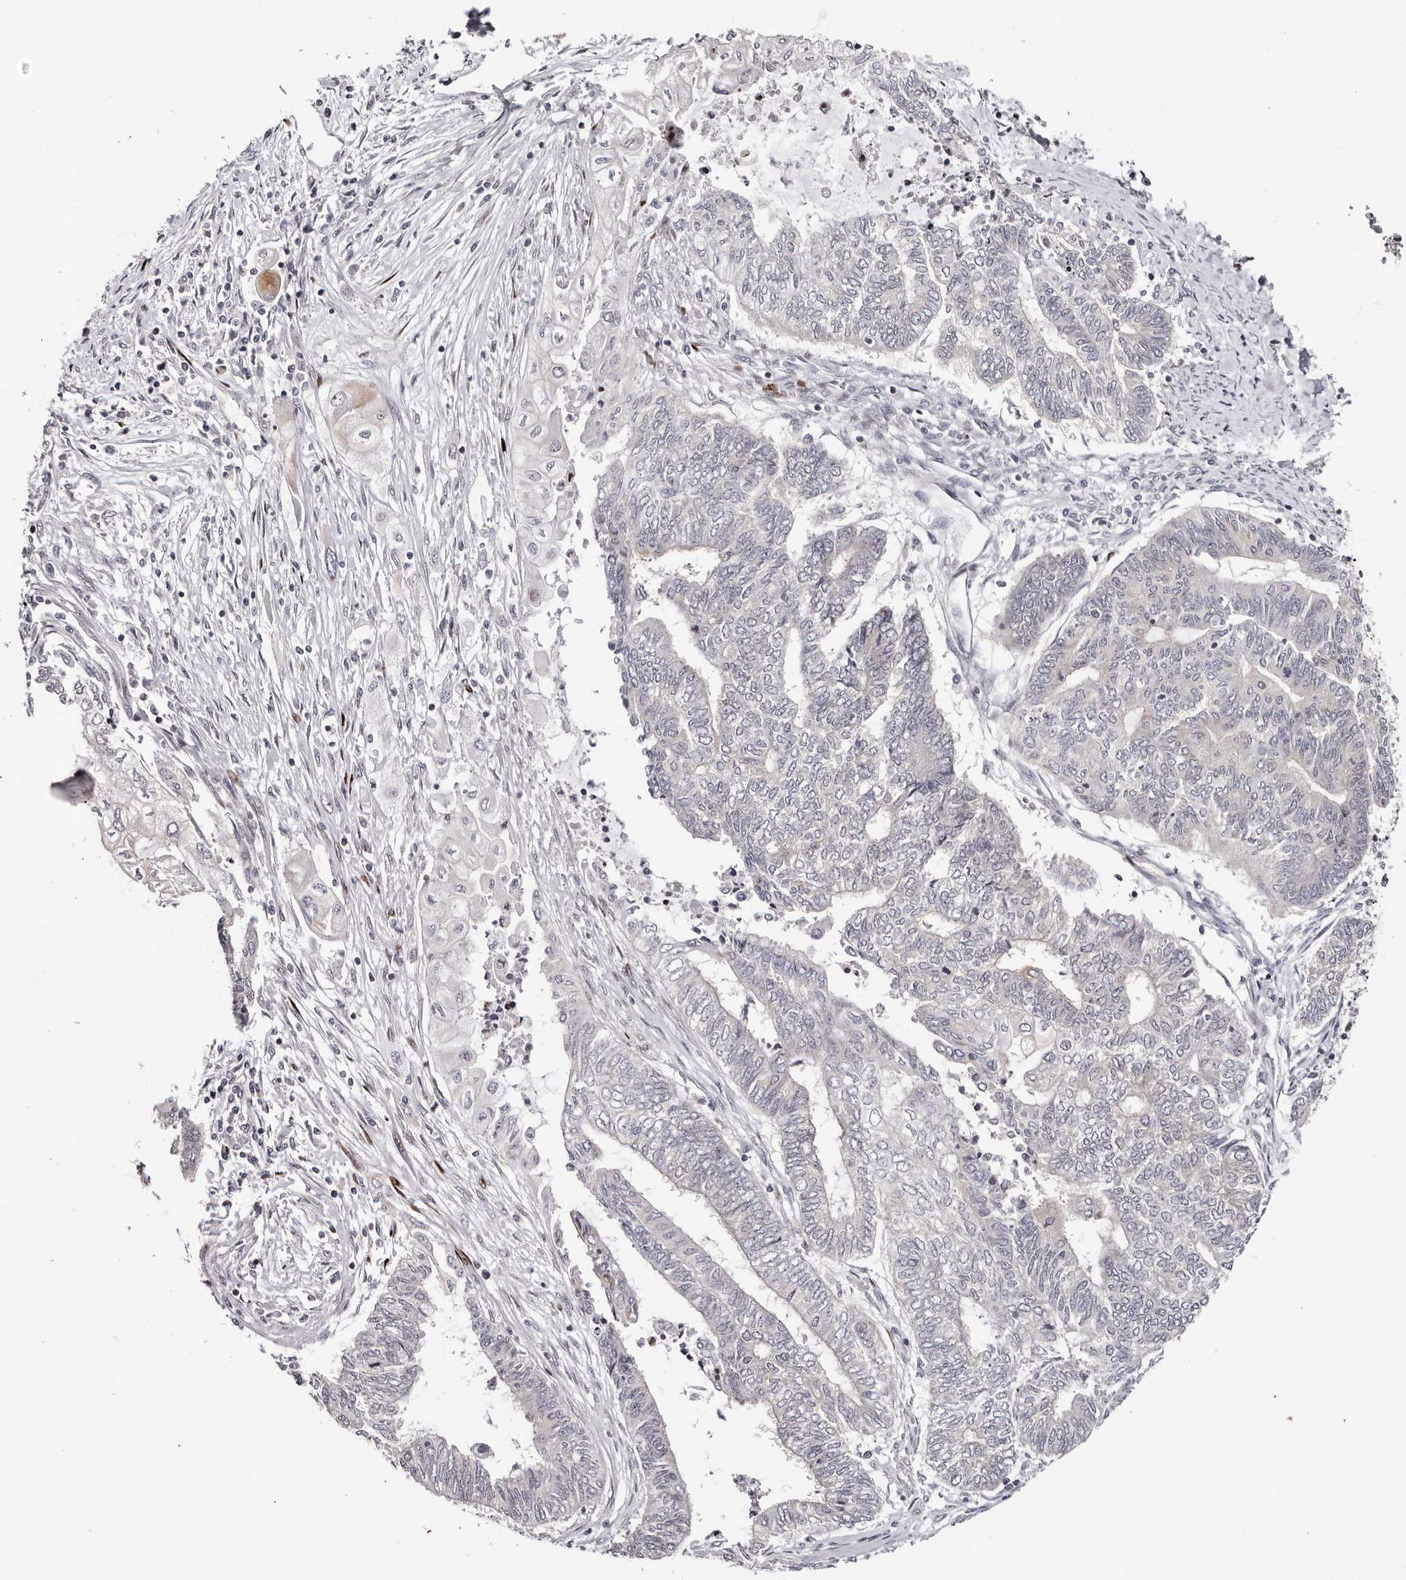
{"staining": {"intensity": "negative", "quantity": "none", "location": "none"}, "tissue": "endometrial cancer", "cell_type": "Tumor cells", "image_type": "cancer", "snomed": [{"axis": "morphology", "description": "Adenocarcinoma, NOS"}, {"axis": "topography", "description": "Uterus"}, {"axis": "topography", "description": "Endometrium"}], "caption": "DAB immunohistochemical staining of endometrial adenocarcinoma demonstrates no significant positivity in tumor cells.", "gene": "NUP153", "patient": {"sex": "female", "age": 70}}